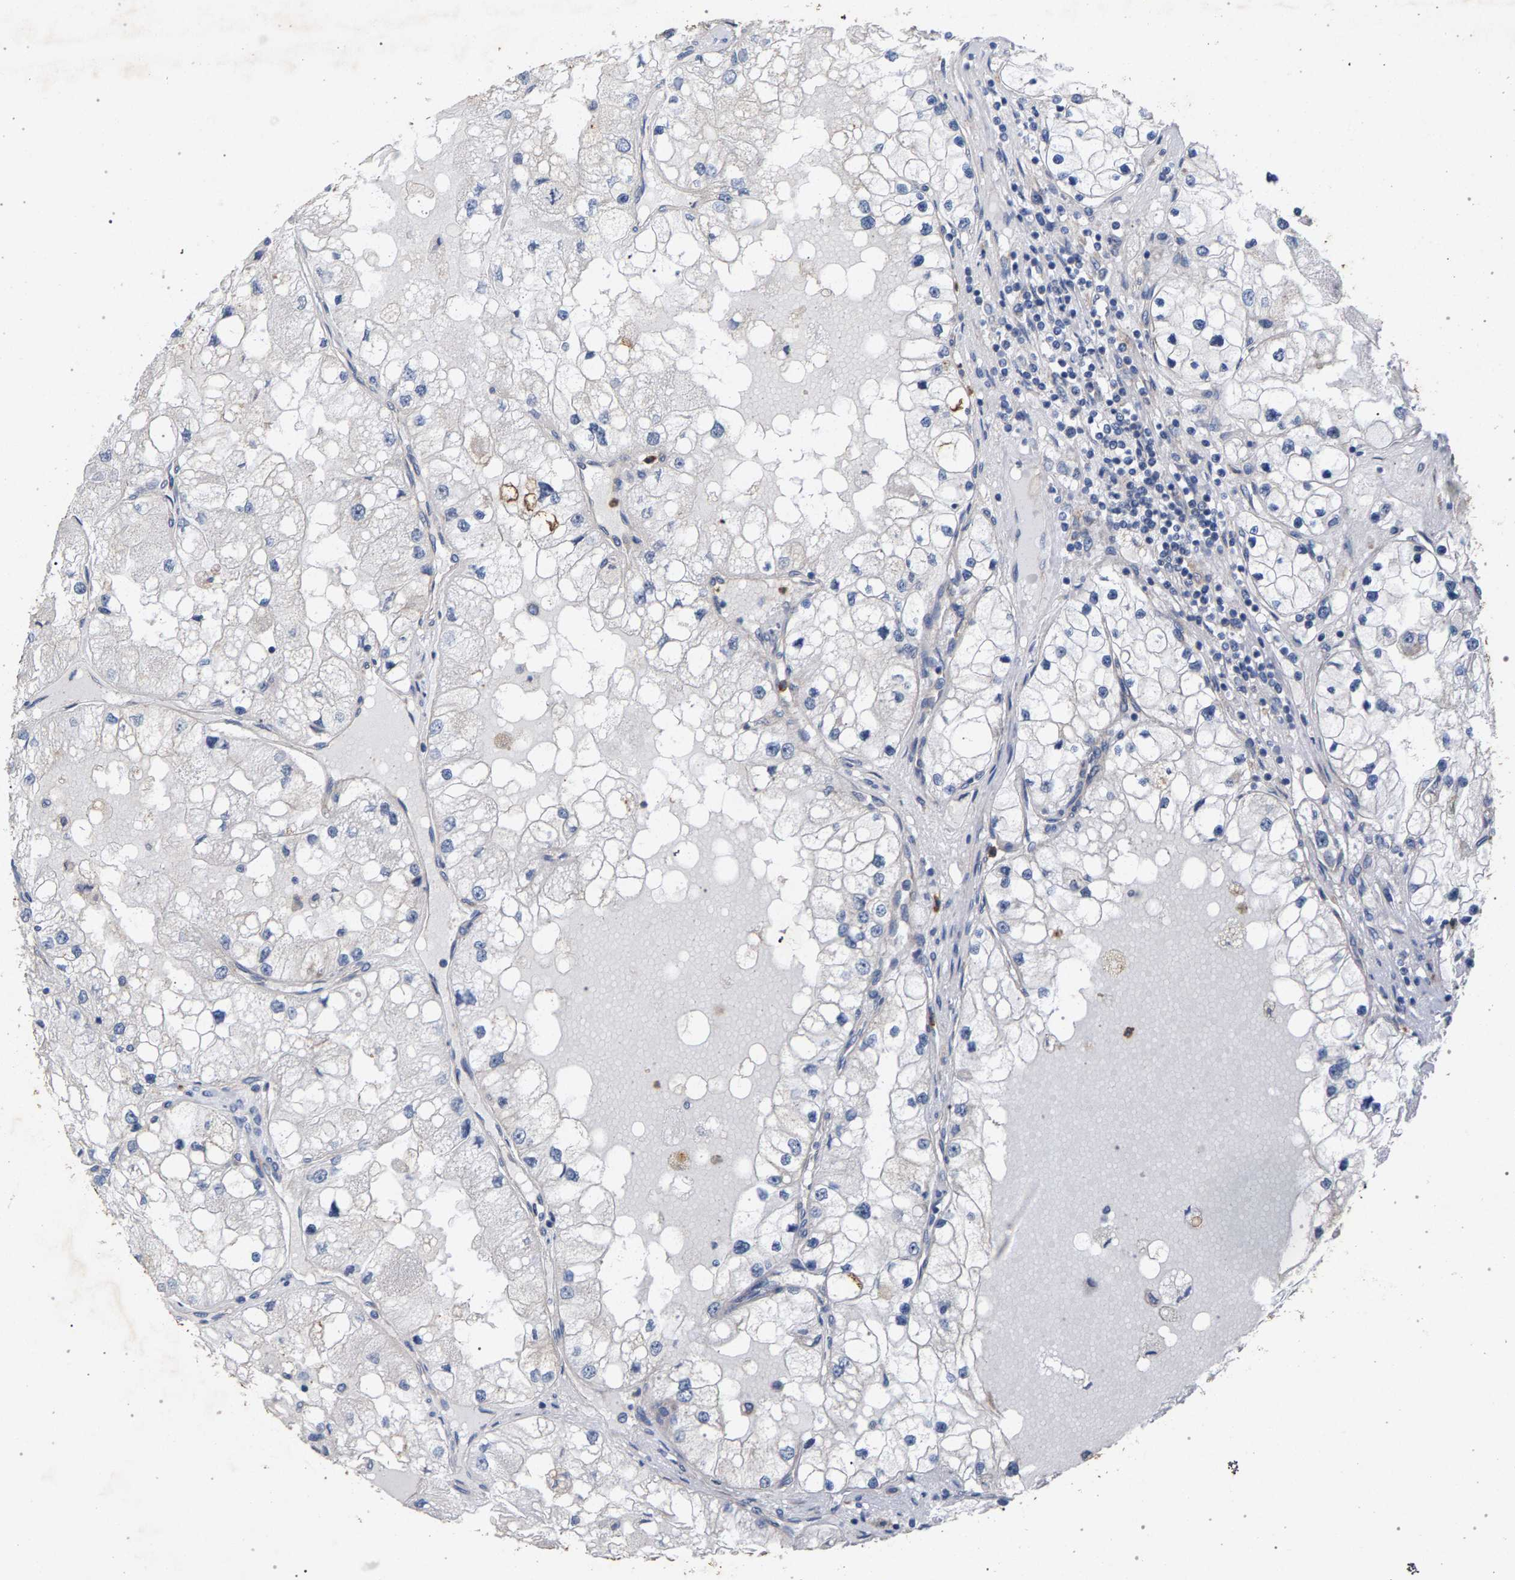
{"staining": {"intensity": "negative", "quantity": "none", "location": "none"}, "tissue": "renal cancer", "cell_type": "Tumor cells", "image_type": "cancer", "snomed": [{"axis": "morphology", "description": "Adenocarcinoma, NOS"}, {"axis": "topography", "description": "Kidney"}], "caption": "Tumor cells are negative for protein expression in human adenocarcinoma (renal).", "gene": "MAMDC2", "patient": {"sex": "male", "age": 68}}